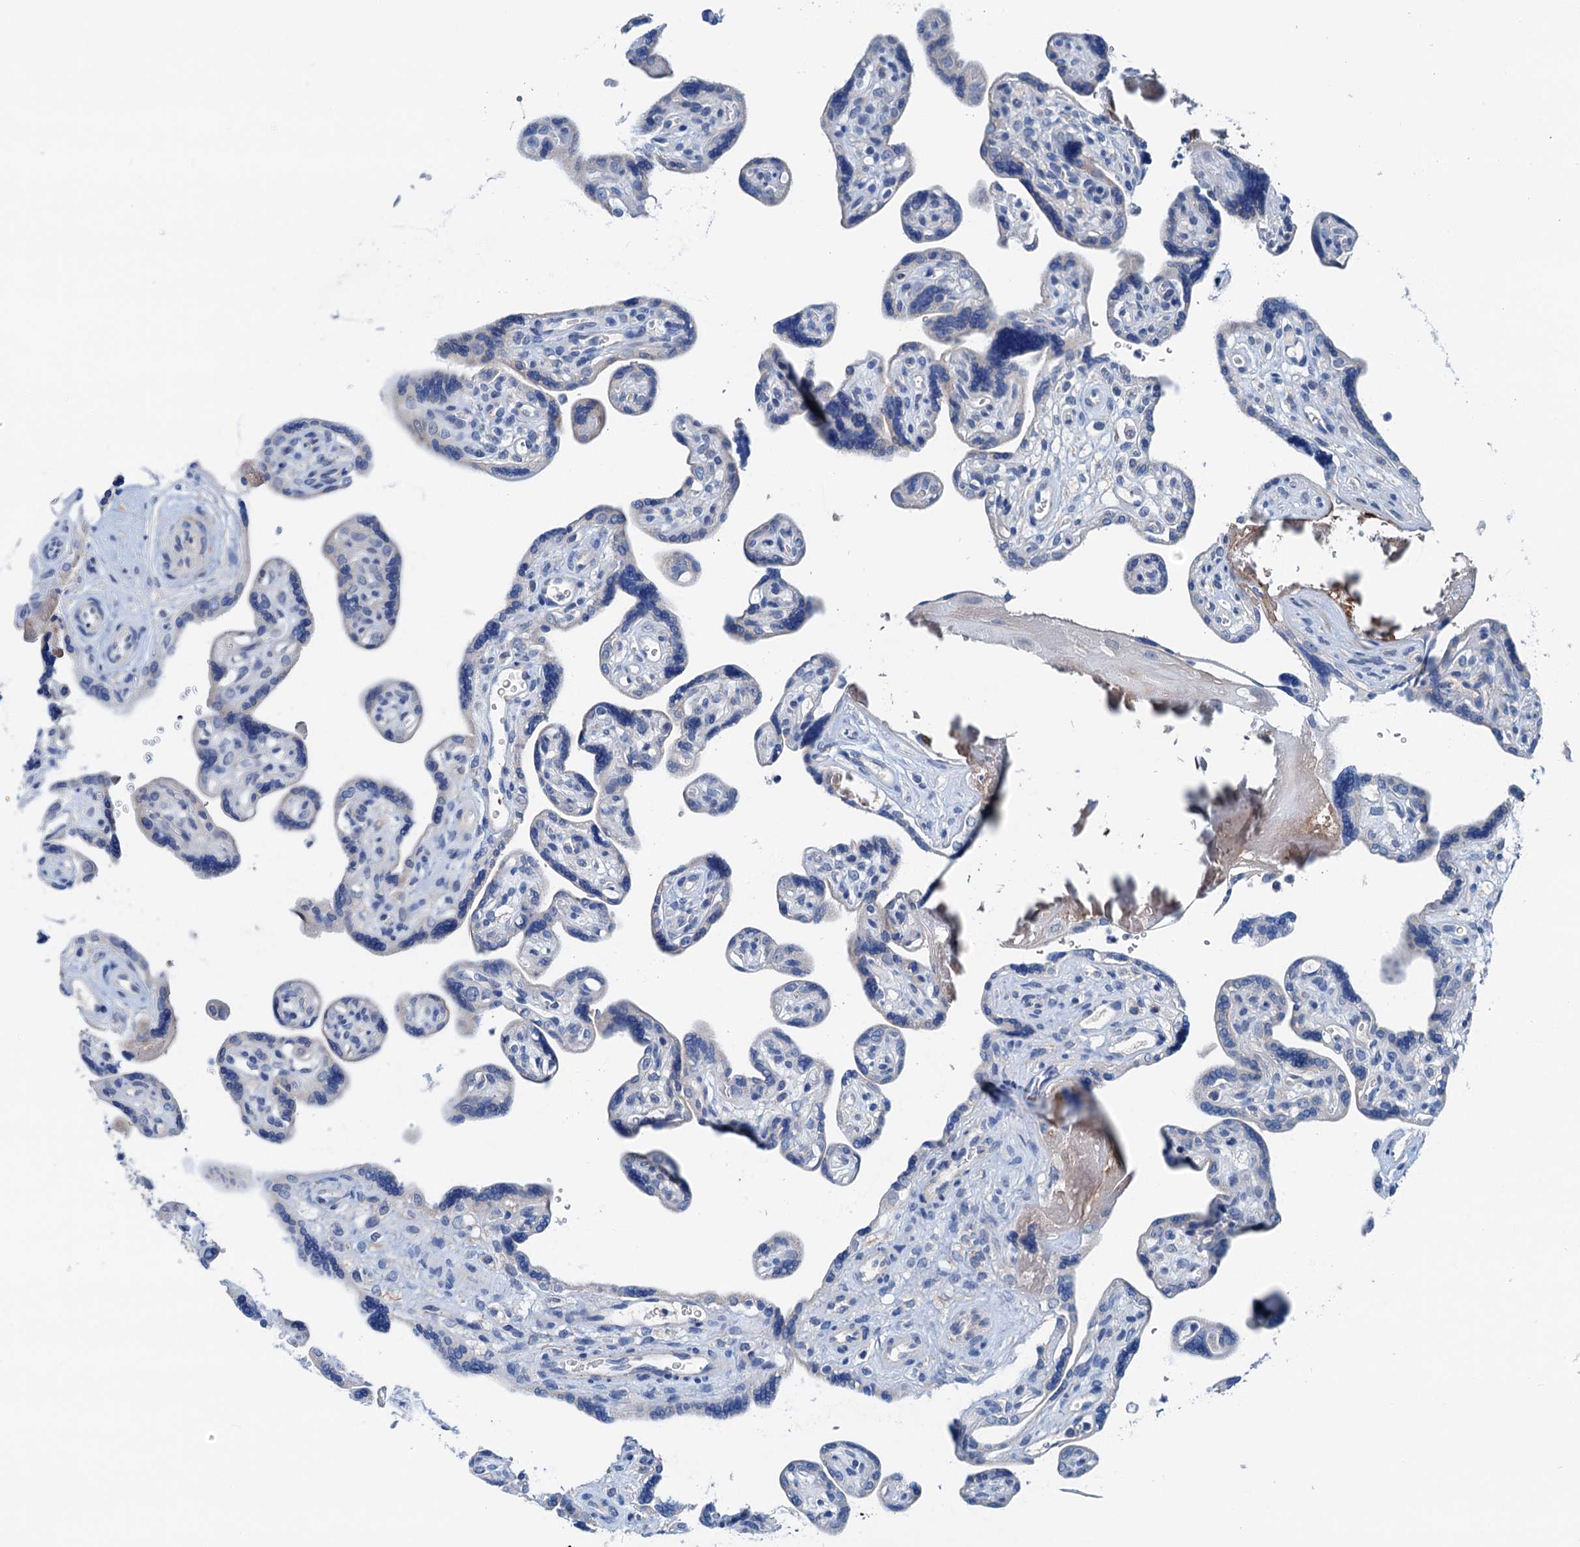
{"staining": {"intensity": "weak", "quantity": "25%-75%", "location": "cytoplasmic/membranous"}, "tissue": "placenta", "cell_type": "Trophoblastic cells", "image_type": "normal", "snomed": [{"axis": "morphology", "description": "Normal tissue, NOS"}, {"axis": "topography", "description": "Placenta"}], "caption": "Immunohistochemistry (IHC) micrograph of normal human placenta stained for a protein (brown), which reveals low levels of weak cytoplasmic/membranous positivity in approximately 25%-75% of trophoblastic cells.", "gene": "KNDC1", "patient": {"sex": "female", "age": 39}}